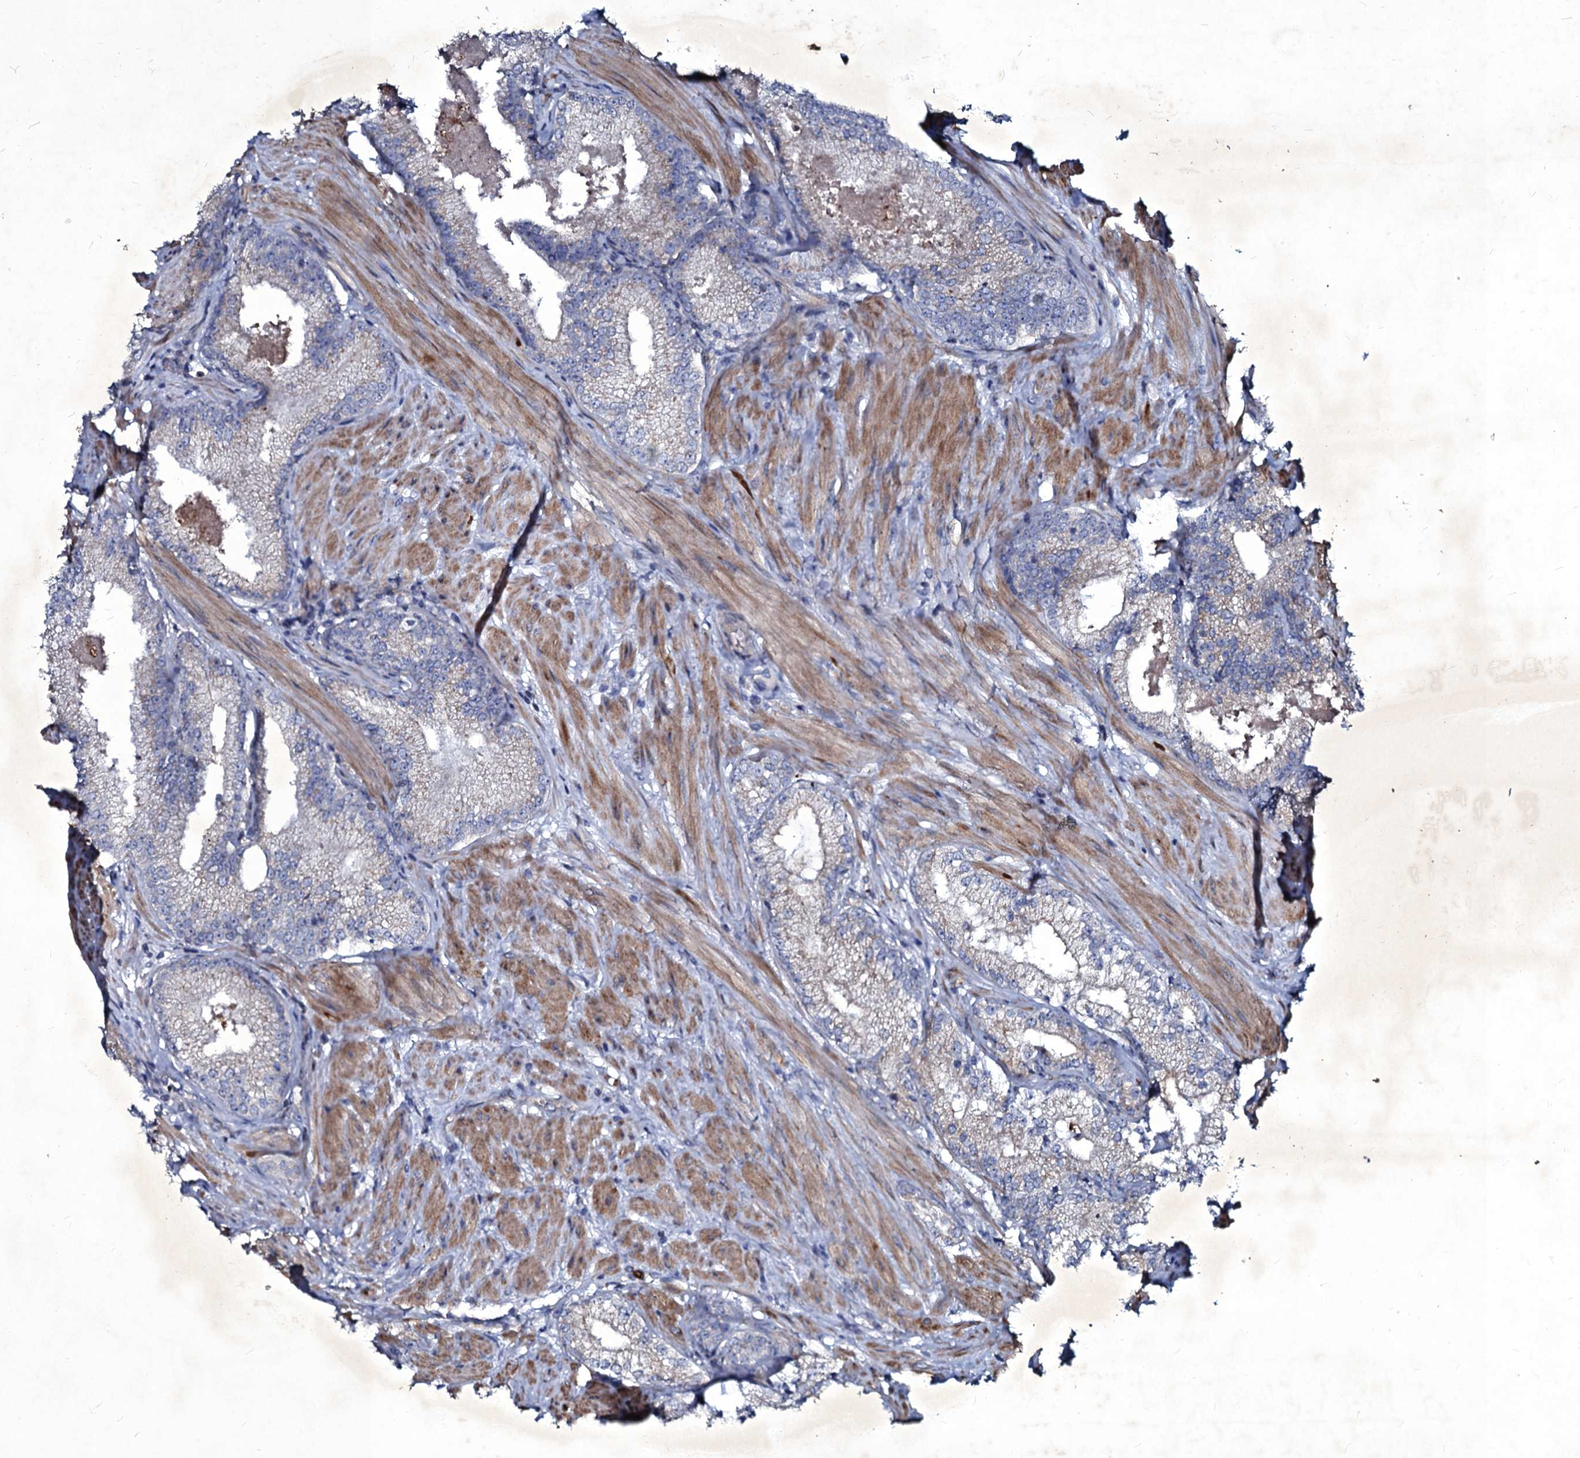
{"staining": {"intensity": "negative", "quantity": "none", "location": "none"}, "tissue": "prostate cancer", "cell_type": "Tumor cells", "image_type": "cancer", "snomed": [{"axis": "morphology", "description": "Adenocarcinoma, High grade"}, {"axis": "topography", "description": "Prostate"}], "caption": "Protein analysis of prostate cancer (high-grade adenocarcinoma) shows no significant positivity in tumor cells.", "gene": "SELENOT", "patient": {"sex": "male", "age": 66}}